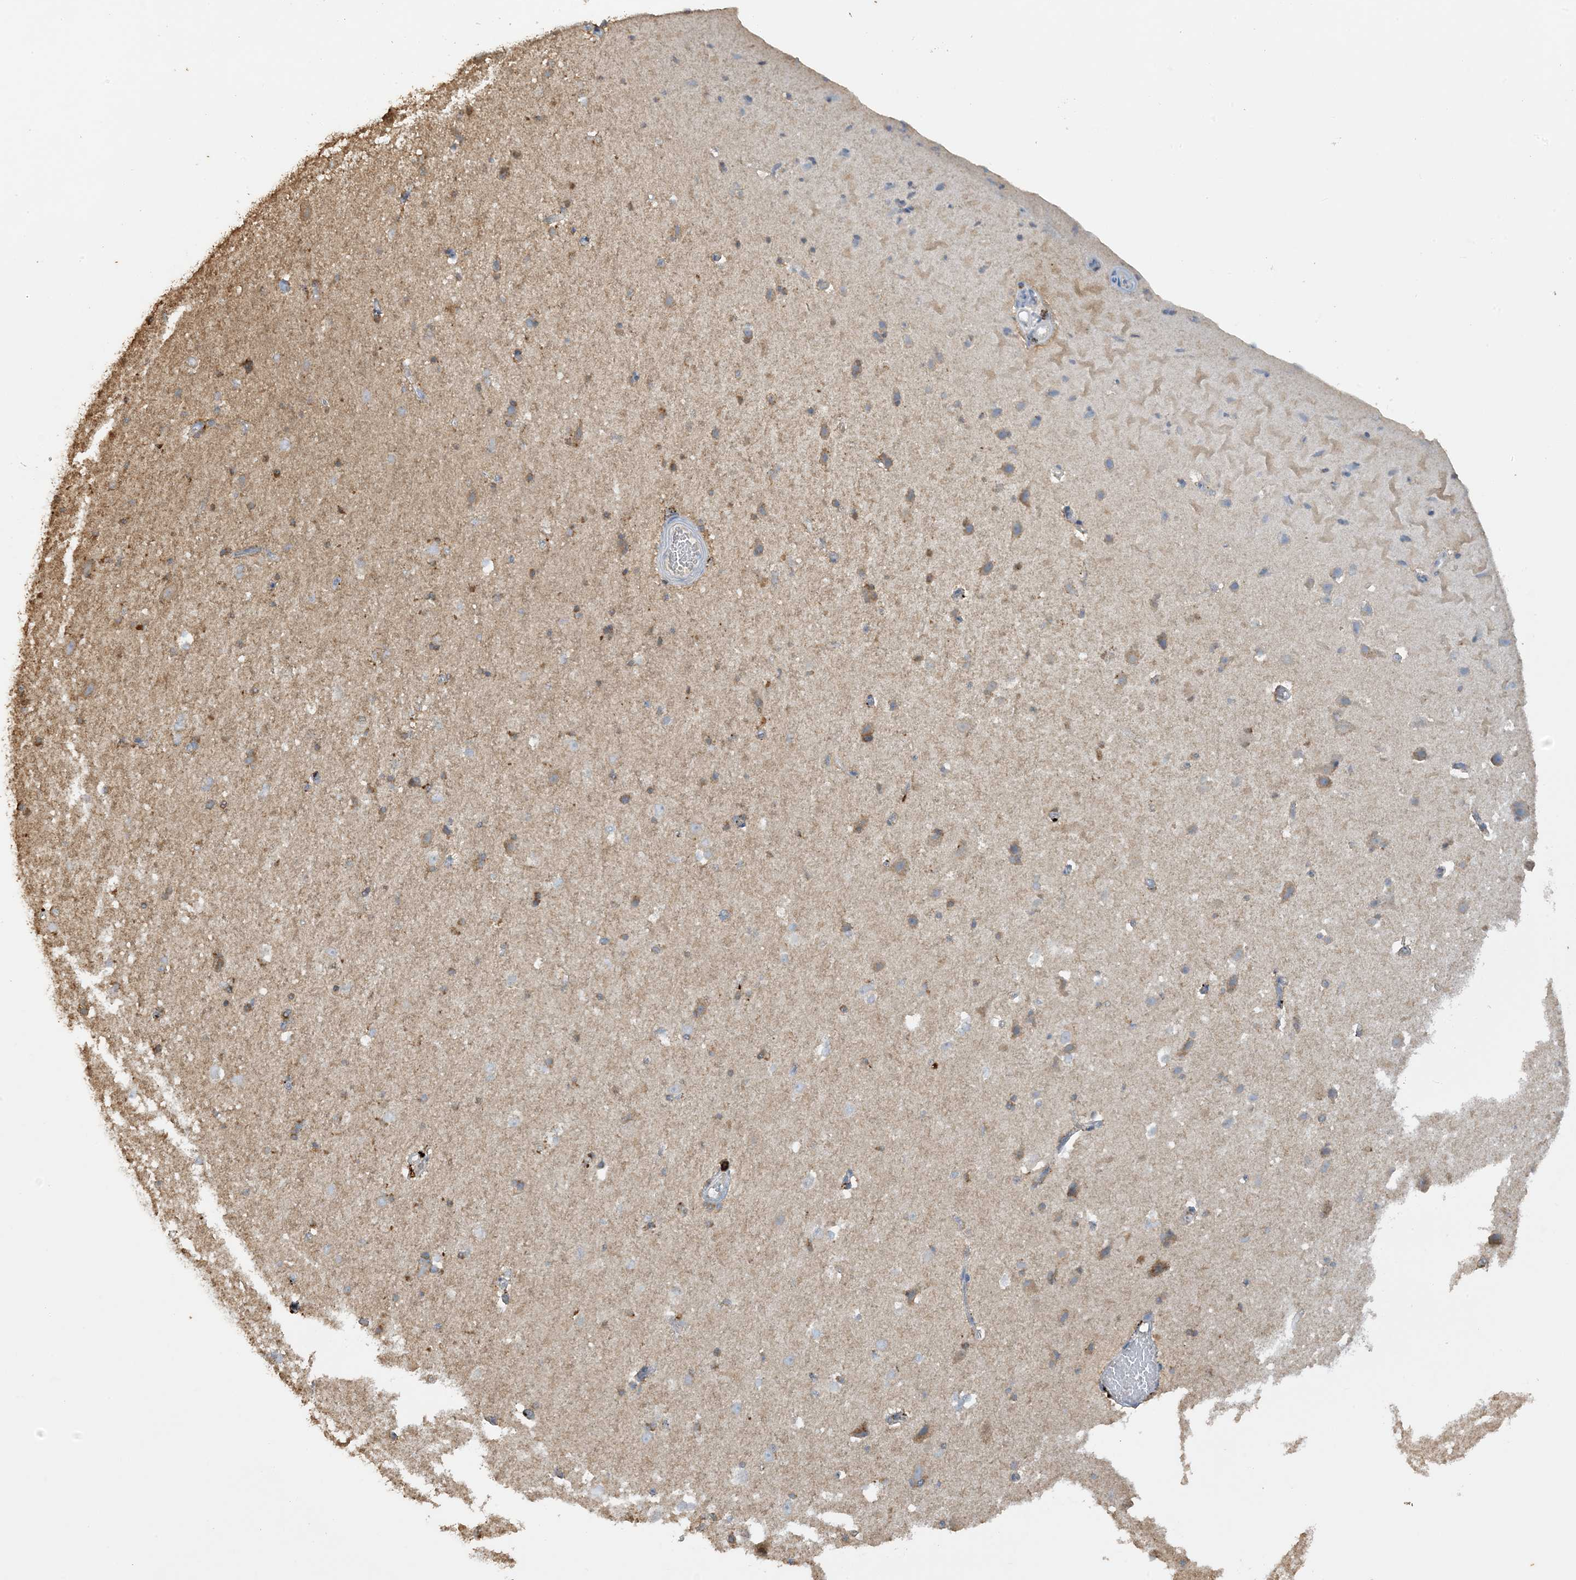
{"staining": {"intensity": "weak", "quantity": "<25%", "location": "cytoplasmic/membranous"}, "tissue": "cerebral cortex", "cell_type": "Endothelial cells", "image_type": "normal", "snomed": [{"axis": "morphology", "description": "Normal tissue, NOS"}, {"axis": "topography", "description": "Cerebral cortex"}], "caption": "Immunohistochemistry (IHC) histopathology image of normal cerebral cortex: human cerebral cortex stained with DAB (3,3'-diaminobenzidine) exhibits no significant protein staining in endothelial cells.", "gene": "AGA", "patient": {"sex": "male", "age": 34}}